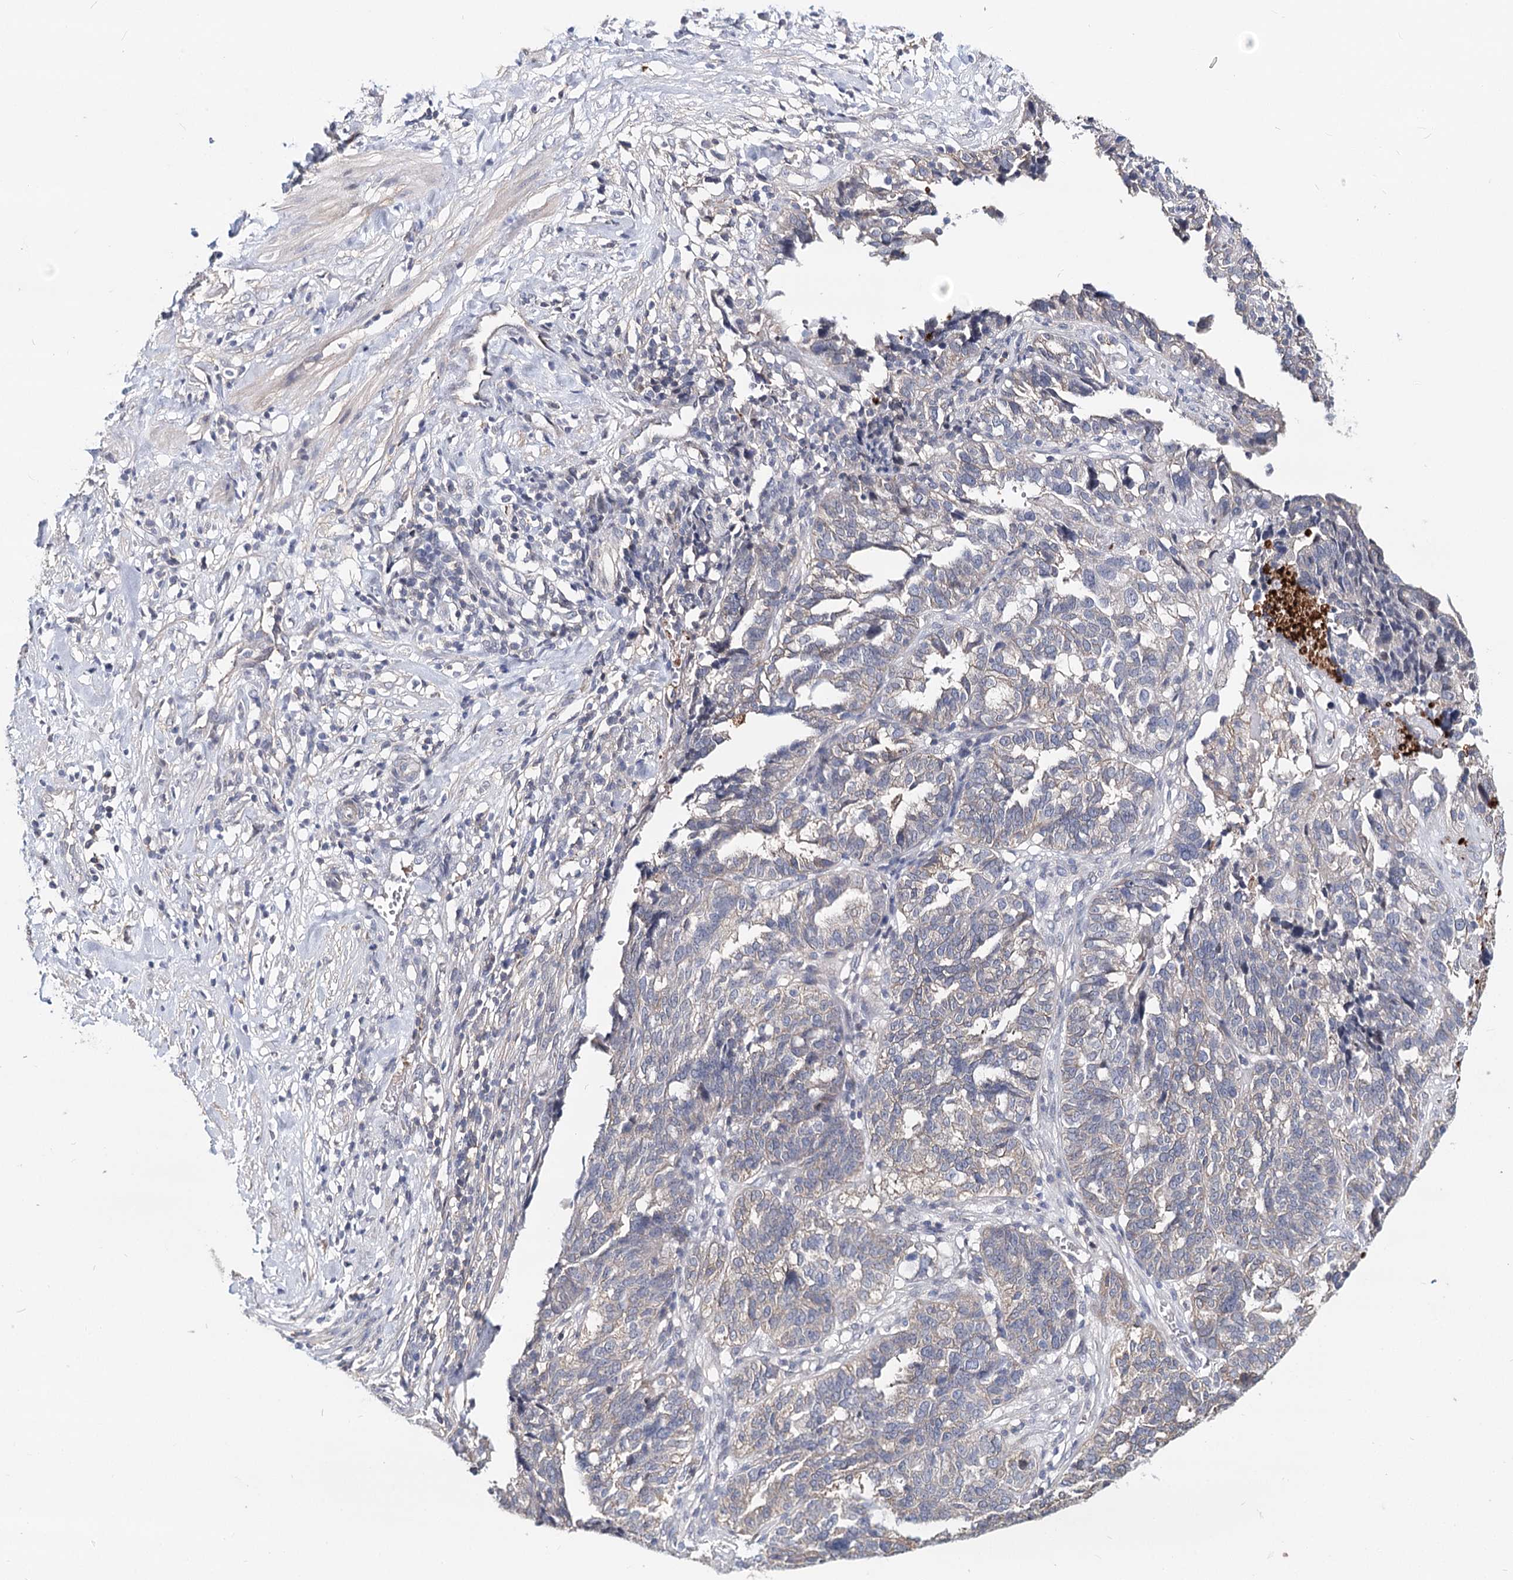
{"staining": {"intensity": "negative", "quantity": "none", "location": "none"}, "tissue": "ovarian cancer", "cell_type": "Tumor cells", "image_type": "cancer", "snomed": [{"axis": "morphology", "description": "Cystadenocarcinoma, serous, NOS"}, {"axis": "topography", "description": "Ovary"}], "caption": "Tumor cells are negative for brown protein staining in ovarian cancer.", "gene": "TMEM218", "patient": {"sex": "female", "age": 59}}